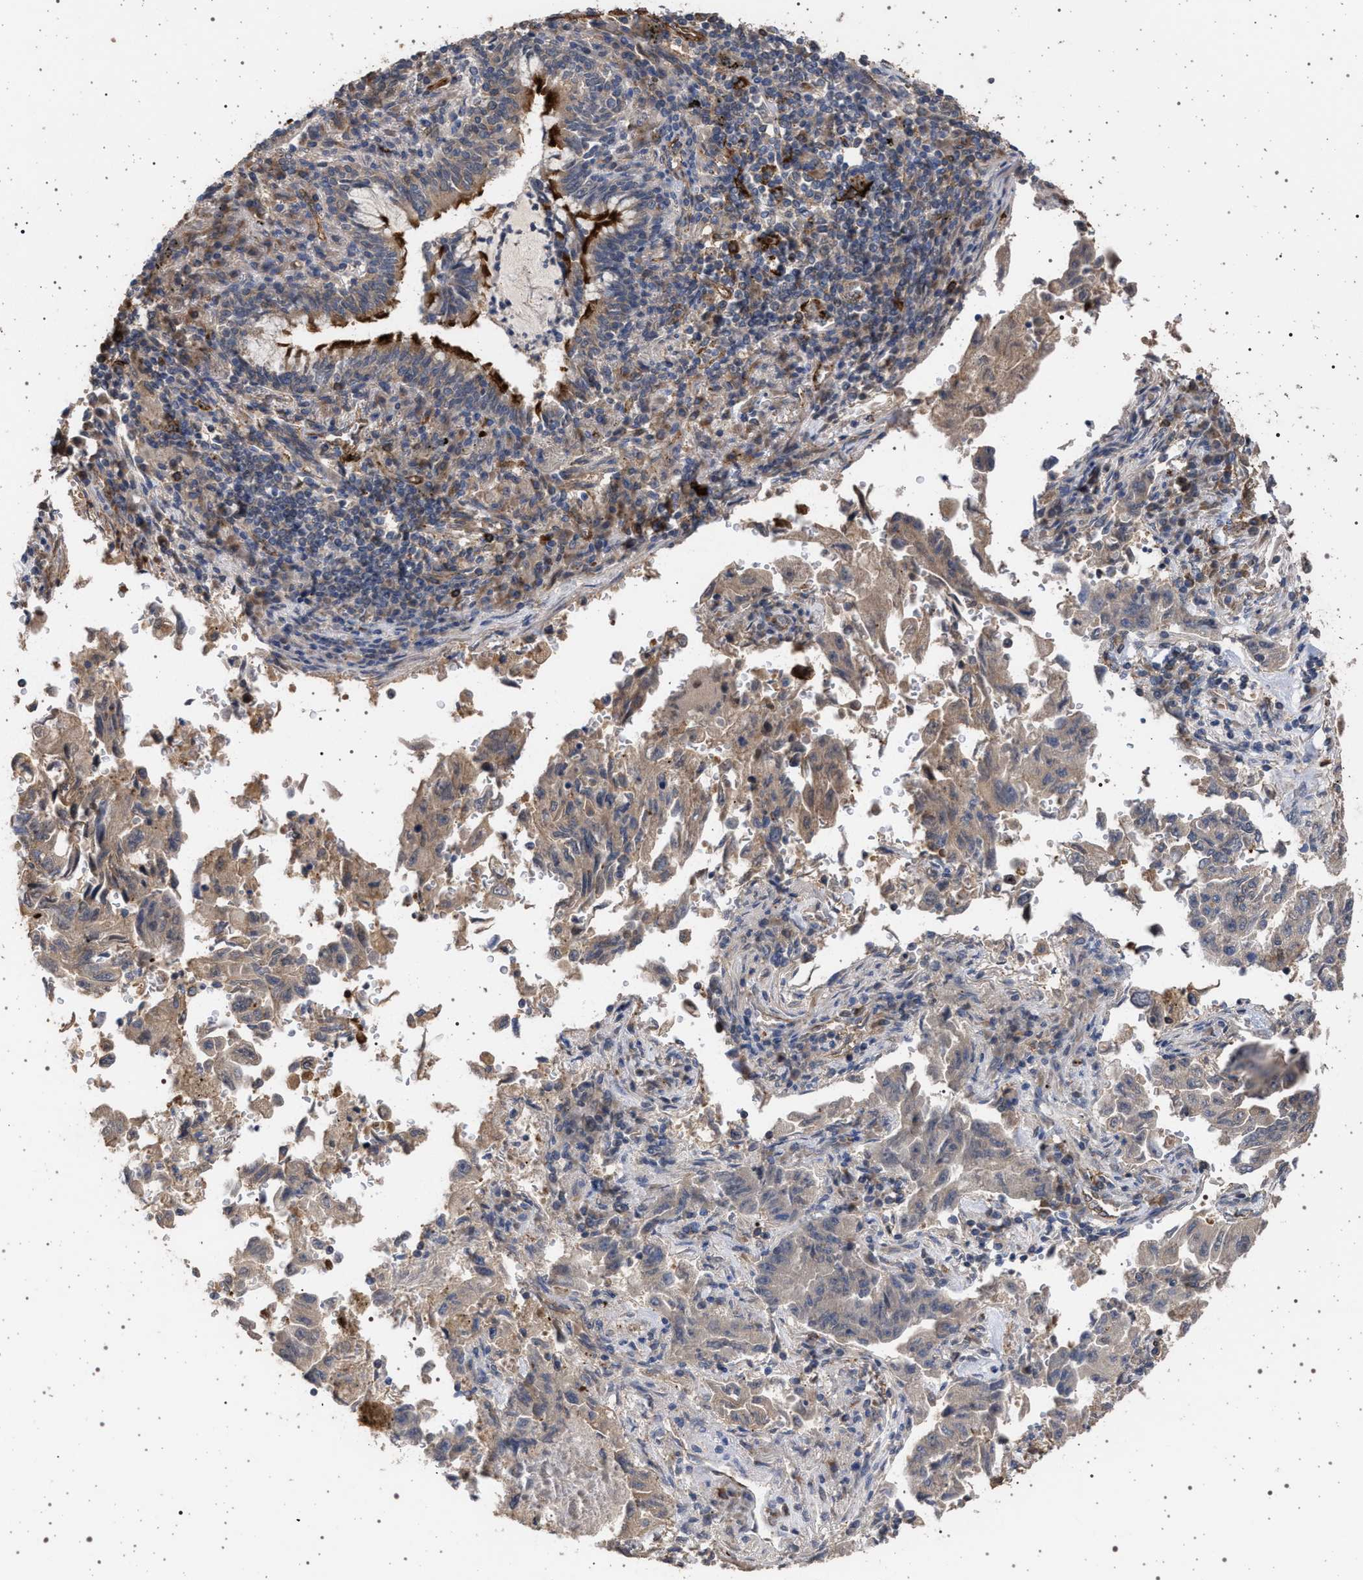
{"staining": {"intensity": "weak", "quantity": "<25%", "location": "cytoplasmic/membranous"}, "tissue": "lung cancer", "cell_type": "Tumor cells", "image_type": "cancer", "snomed": [{"axis": "morphology", "description": "Adenocarcinoma, NOS"}, {"axis": "topography", "description": "Lung"}], "caption": "DAB immunohistochemical staining of lung adenocarcinoma displays no significant staining in tumor cells. (DAB immunohistochemistry with hematoxylin counter stain).", "gene": "IFT20", "patient": {"sex": "female", "age": 51}}